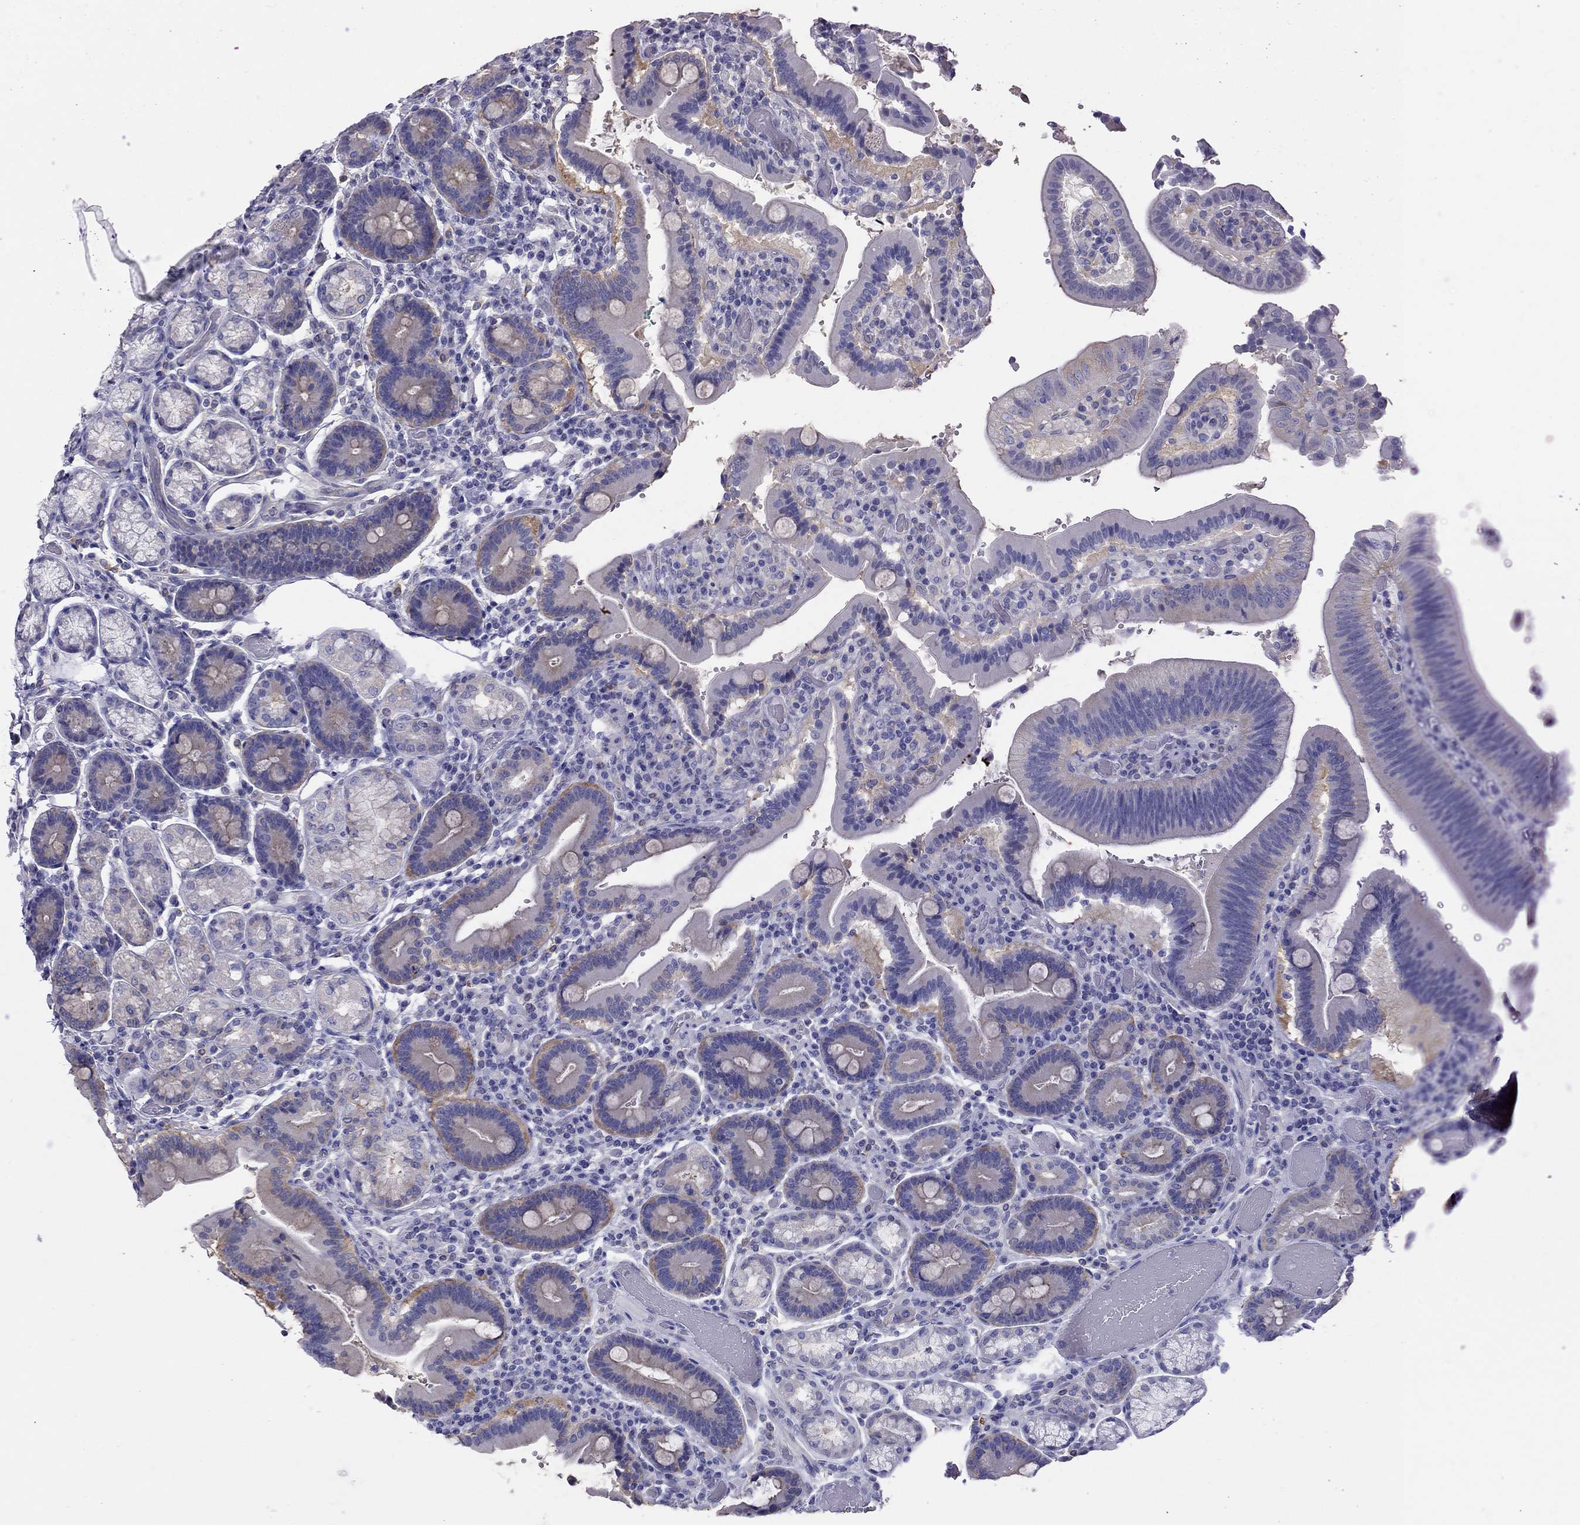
{"staining": {"intensity": "negative", "quantity": "none", "location": "none"}, "tissue": "duodenum", "cell_type": "Glandular cells", "image_type": "normal", "snomed": [{"axis": "morphology", "description": "Normal tissue, NOS"}, {"axis": "topography", "description": "Duodenum"}], "caption": "Normal duodenum was stained to show a protein in brown. There is no significant staining in glandular cells. The staining is performed using DAB brown chromogen with nuclei counter-stained in using hematoxylin.", "gene": "ALOX15B", "patient": {"sex": "female", "age": 62}}